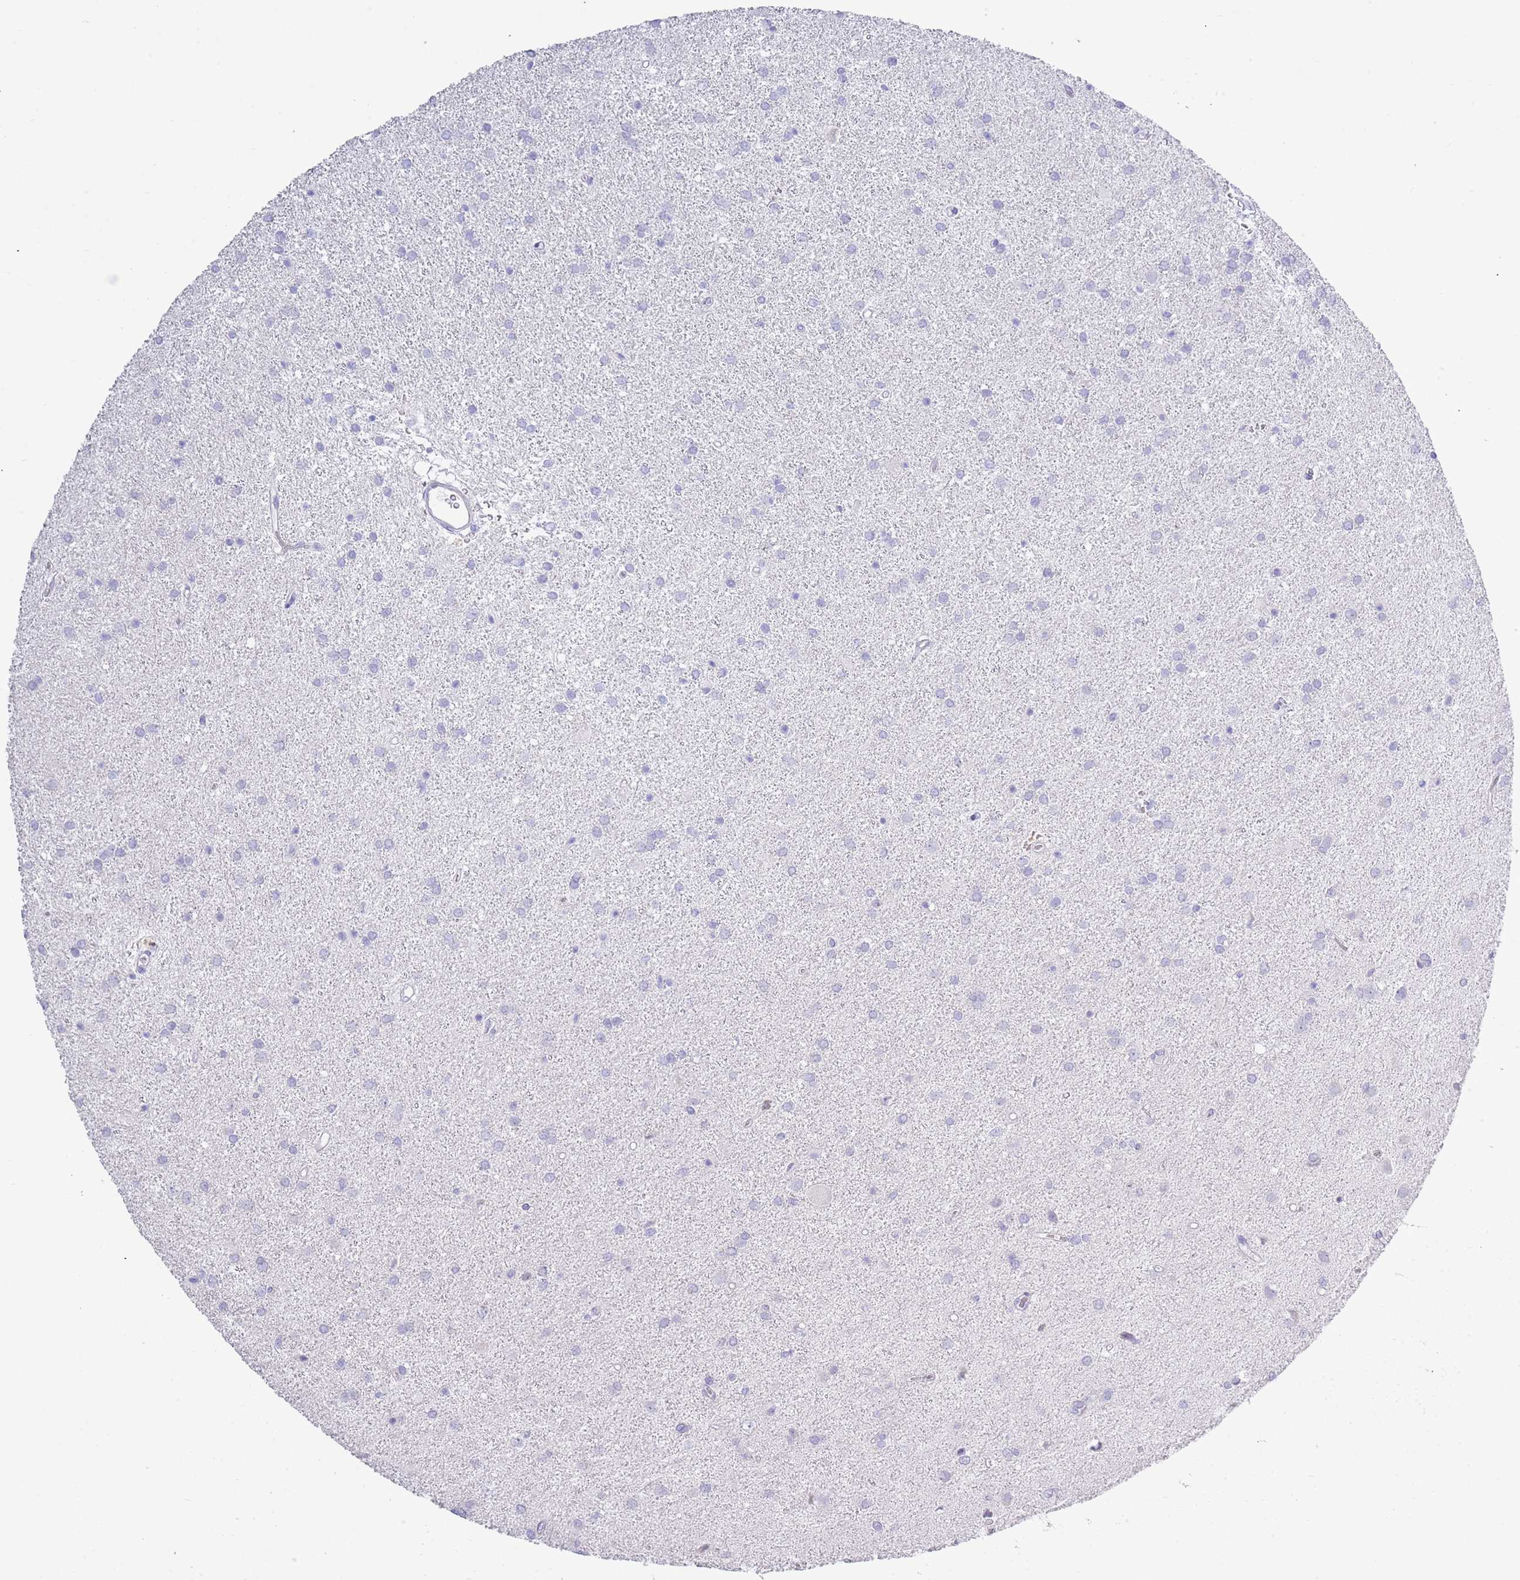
{"staining": {"intensity": "negative", "quantity": "none", "location": "none"}, "tissue": "glioma", "cell_type": "Tumor cells", "image_type": "cancer", "snomed": [{"axis": "morphology", "description": "Glioma, malignant, High grade"}, {"axis": "topography", "description": "Brain"}], "caption": "A micrograph of human high-grade glioma (malignant) is negative for staining in tumor cells.", "gene": "ACR", "patient": {"sex": "female", "age": 50}}